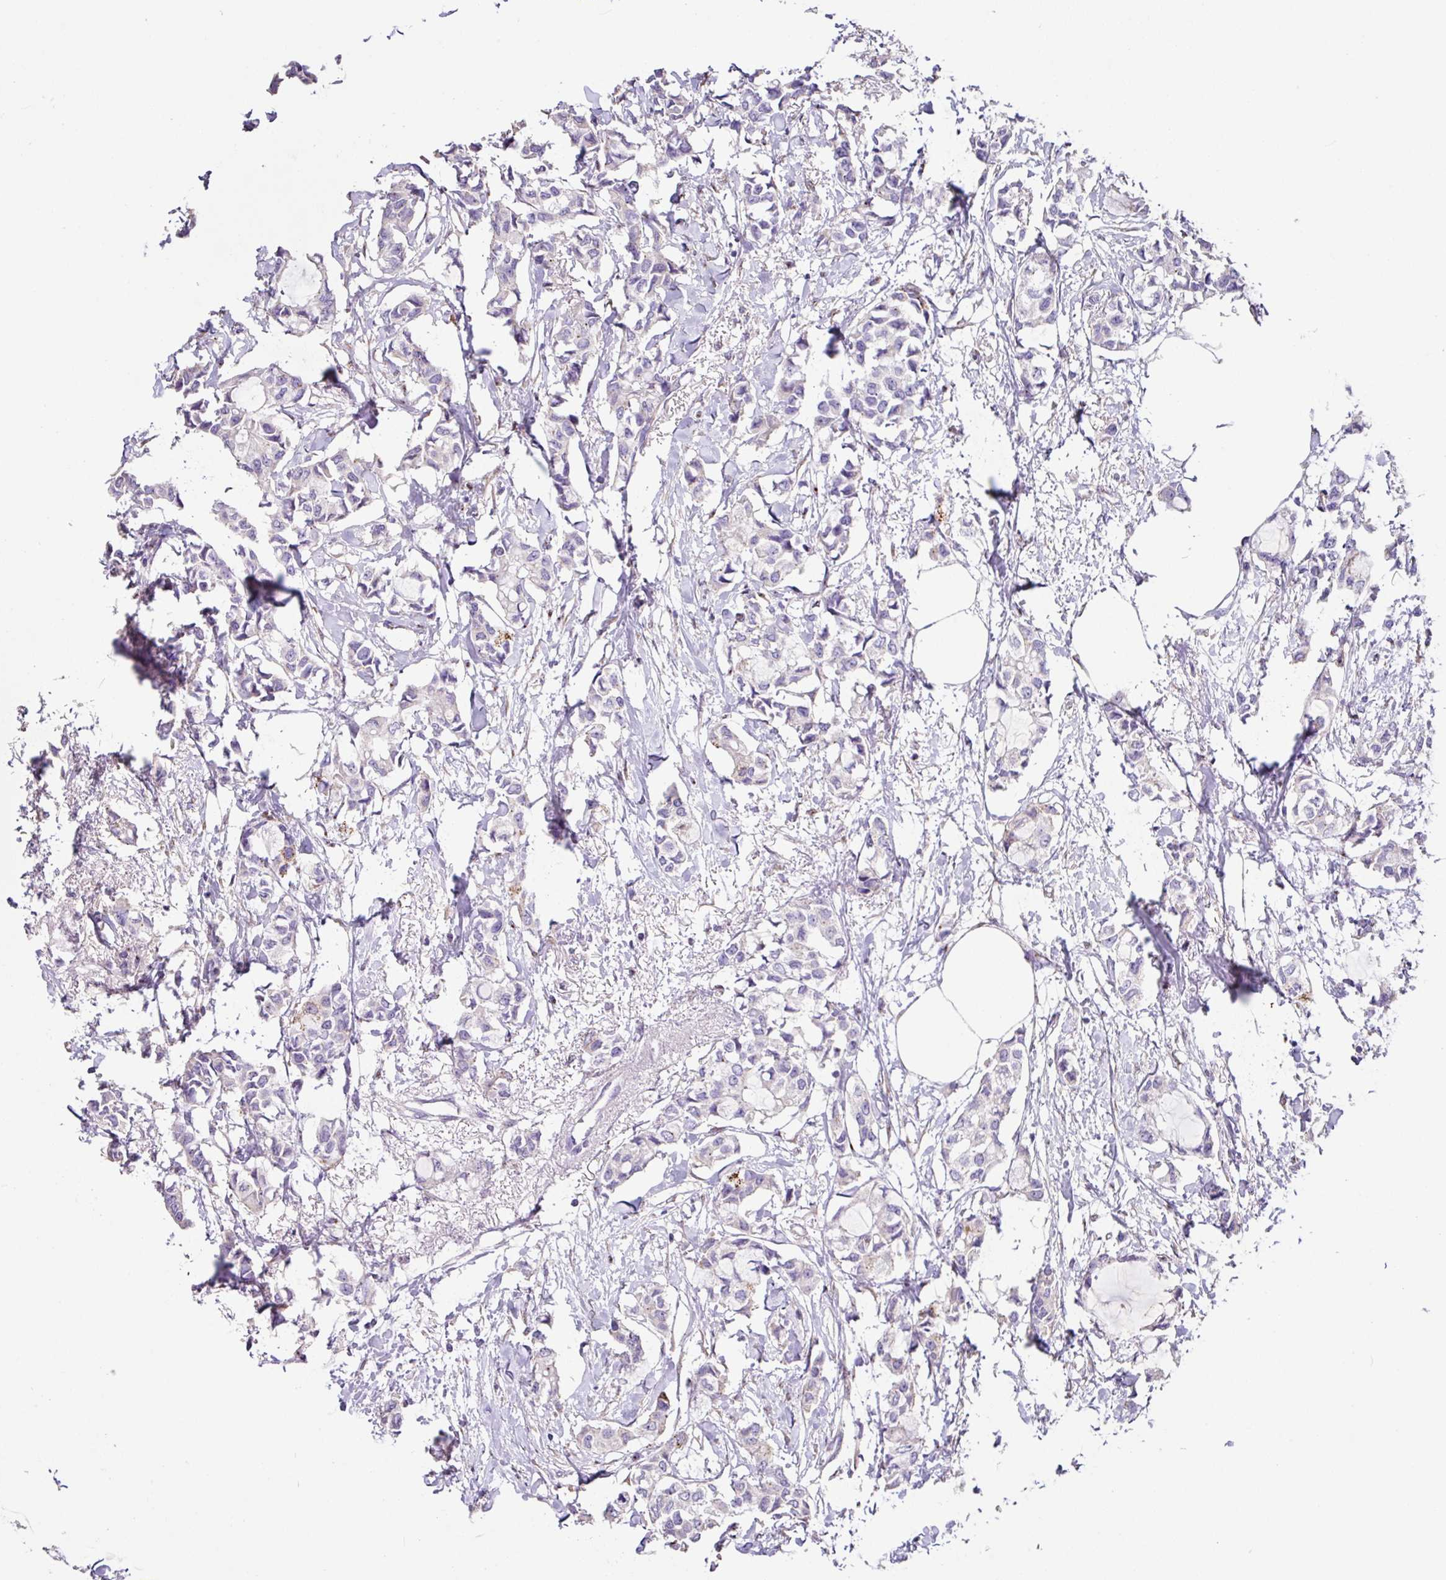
{"staining": {"intensity": "negative", "quantity": "none", "location": "none"}, "tissue": "breast cancer", "cell_type": "Tumor cells", "image_type": "cancer", "snomed": [{"axis": "morphology", "description": "Duct carcinoma"}, {"axis": "topography", "description": "Breast"}], "caption": "This is an IHC image of breast intraductal carcinoma. There is no positivity in tumor cells.", "gene": "ZG16", "patient": {"sex": "female", "age": 73}}